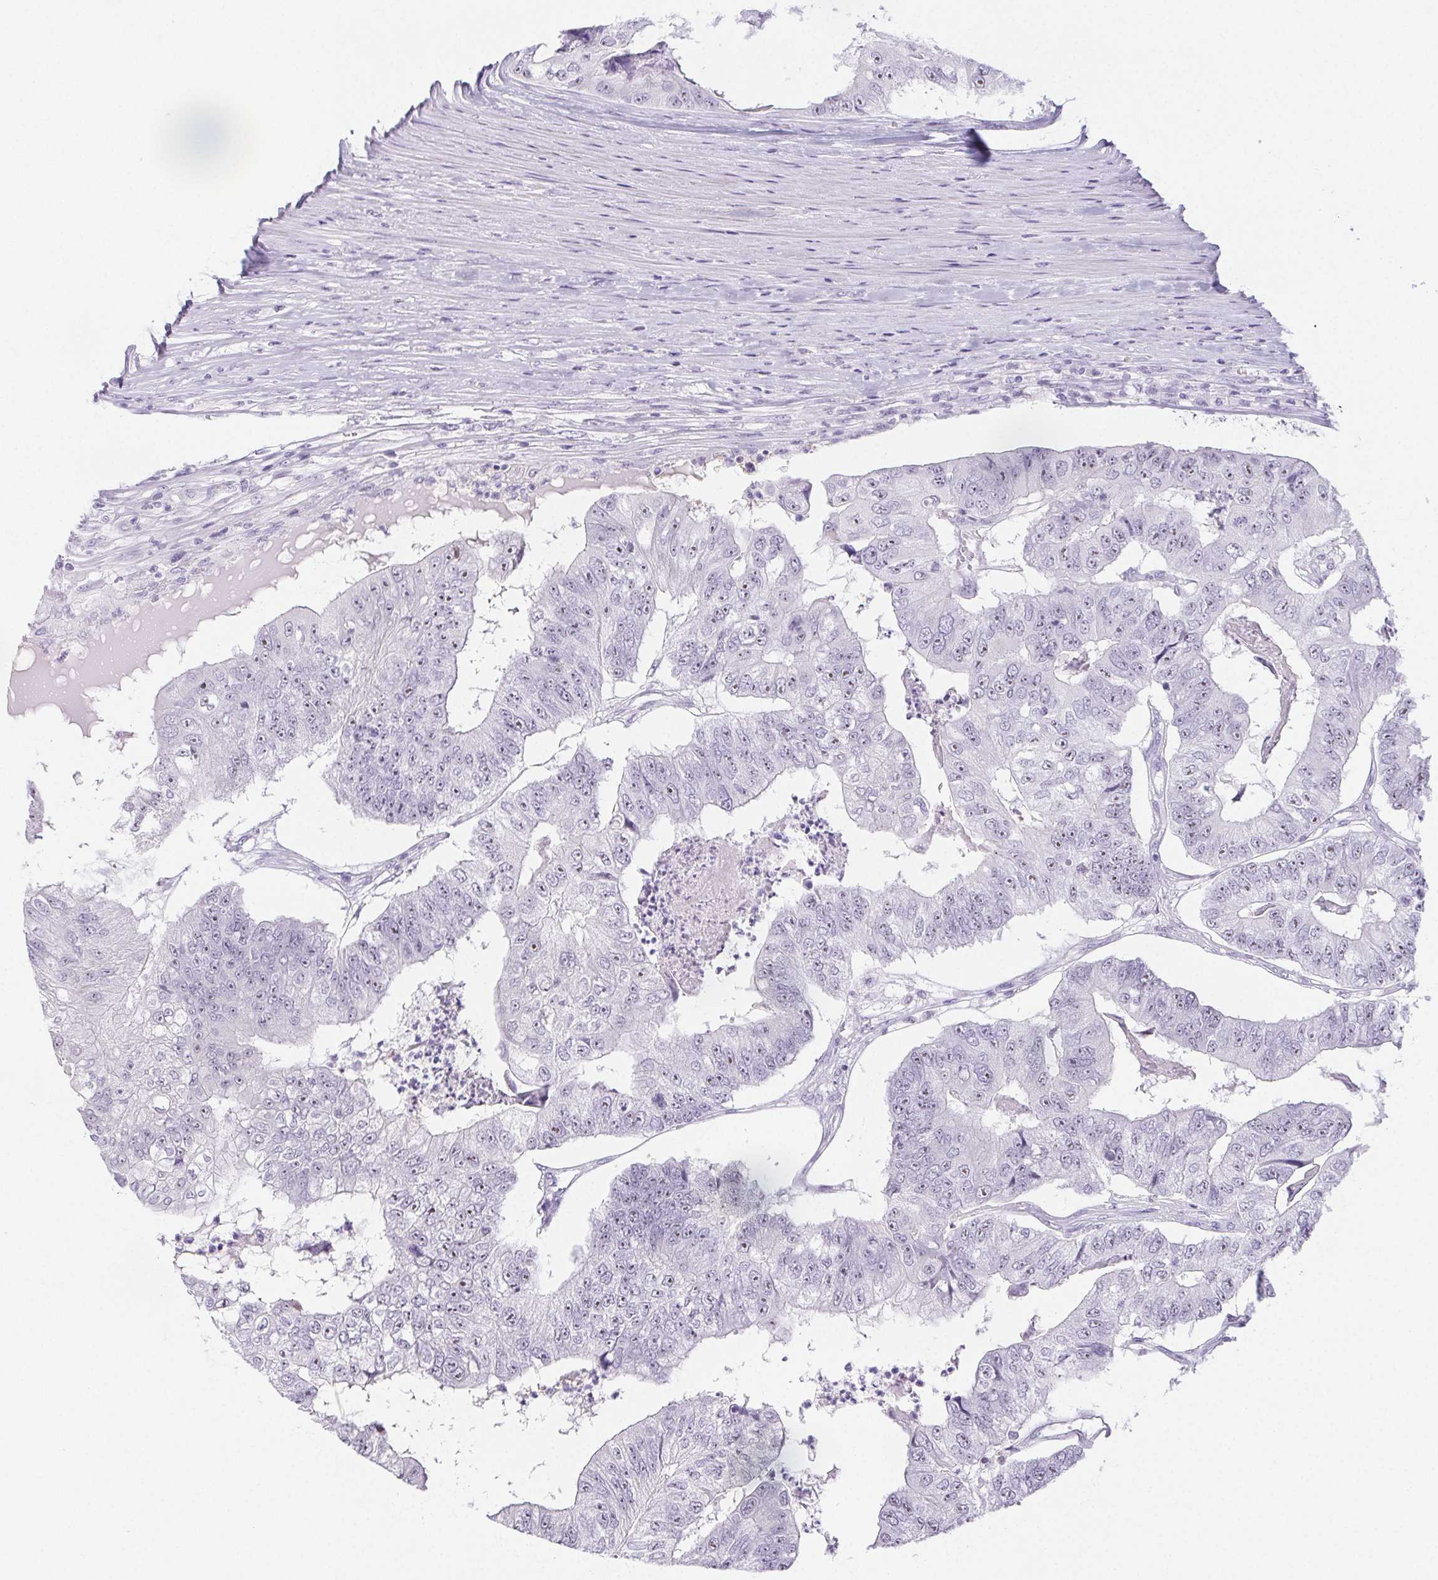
{"staining": {"intensity": "negative", "quantity": "none", "location": "none"}, "tissue": "colorectal cancer", "cell_type": "Tumor cells", "image_type": "cancer", "snomed": [{"axis": "morphology", "description": "Adenocarcinoma, NOS"}, {"axis": "topography", "description": "Colon"}], "caption": "This is a histopathology image of immunohistochemistry (IHC) staining of colorectal adenocarcinoma, which shows no staining in tumor cells.", "gene": "ST8SIA3", "patient": {"sex": "female", "age": 67}}